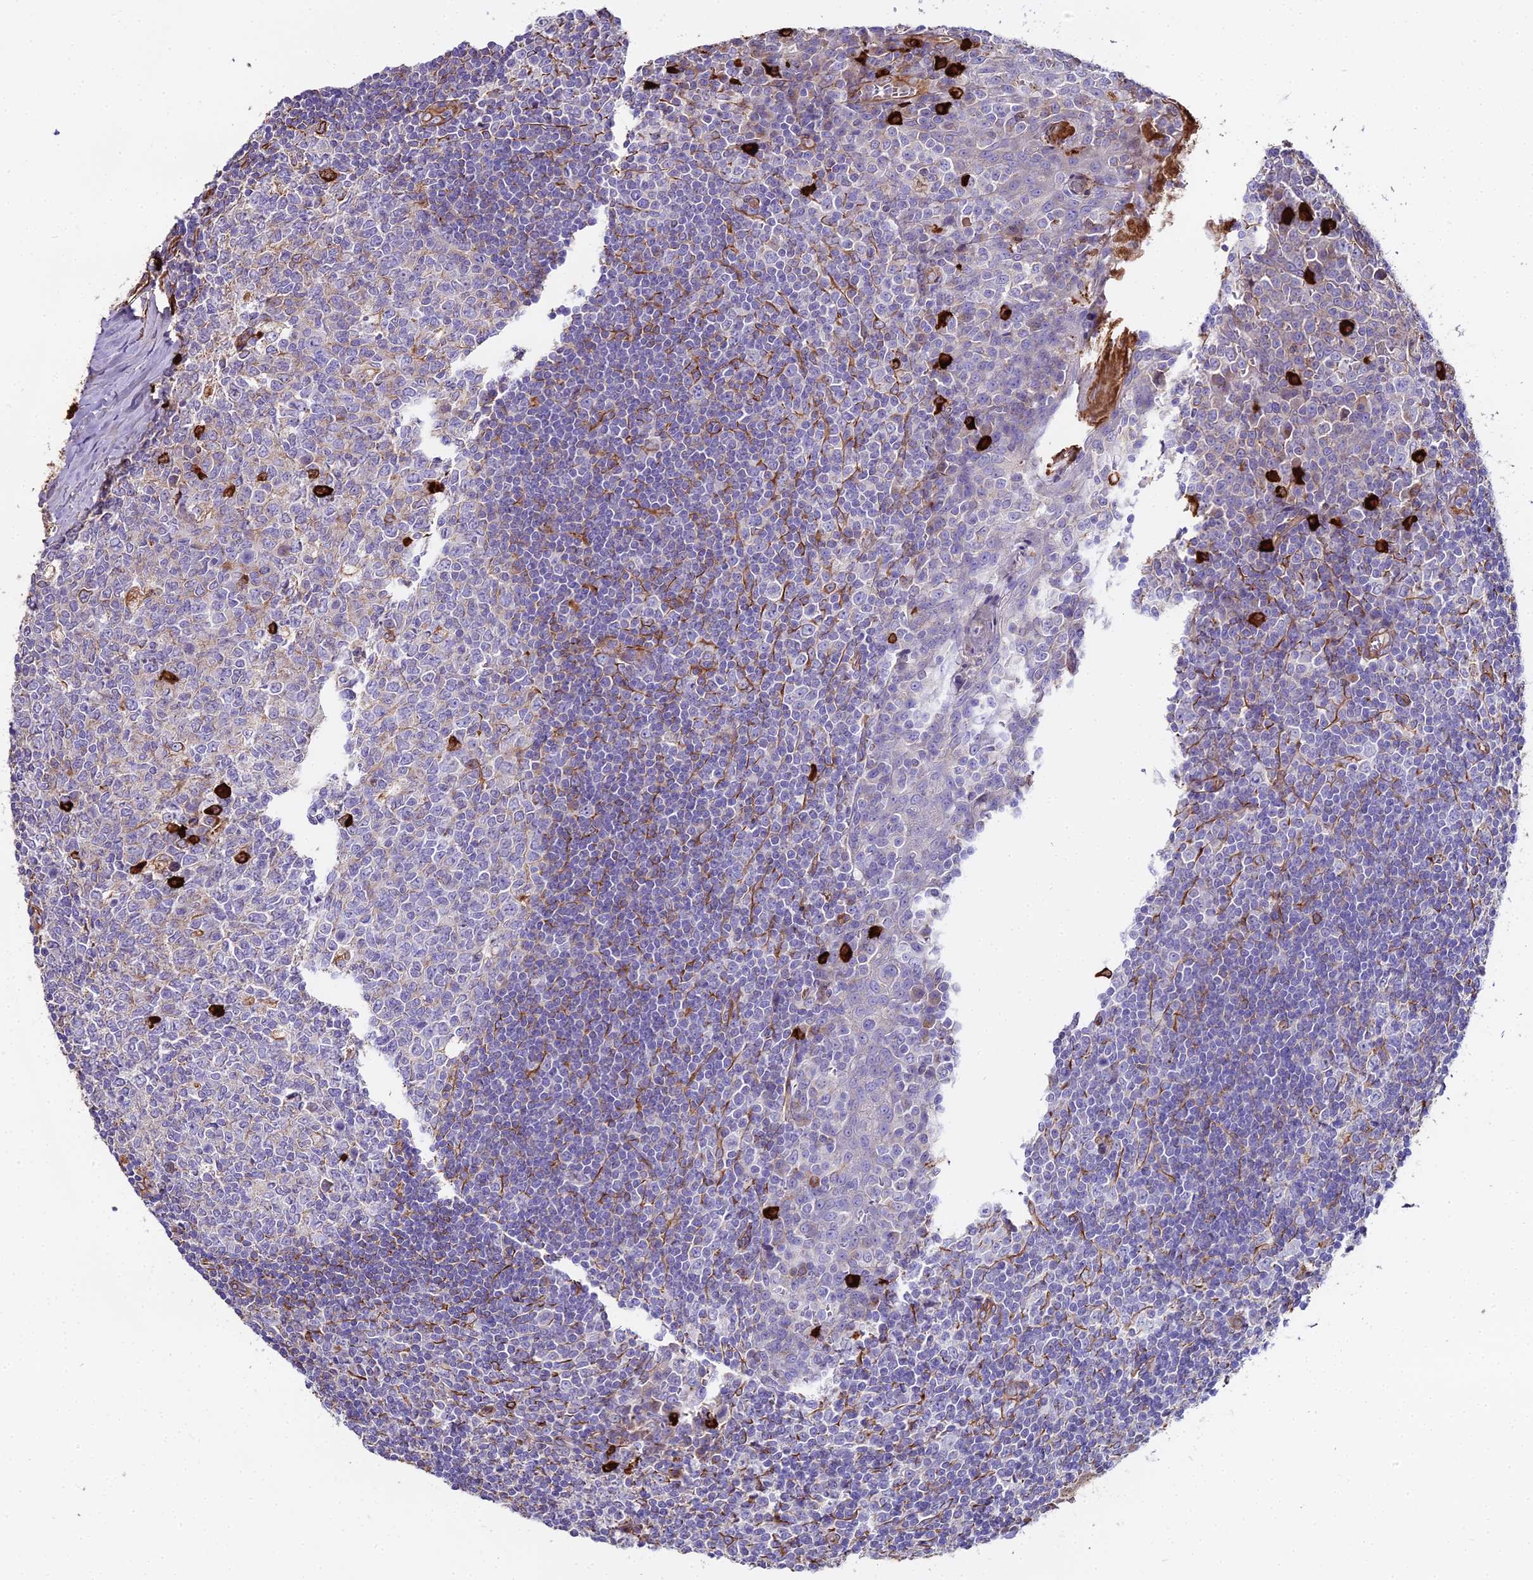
{"staining": {"intensity": "weak", "quantity": "<25%", "location": "cytoplasmic/membranous"}, "tissue": "tonsil", "cell_type": "Germinal center cells", "image_type": "normal", "snomed": [{"axis": "morphology", "description": "Normal tissue, NOS"}, {"axis": "topography", "description": "Tonsil"}], "caption": "Immunohistochemical staining of benign human tonsil reveals no significant staining in germinal center cells. The staining was performed using DAB (3,3'-diaminobenzidine) to visualize the protein expression in brown, while the nuclei were stained in blue with hematoxylin (Magnification: 20x).", "gene": "BEX4", "patient": {"sex": "male", "age": 27}}